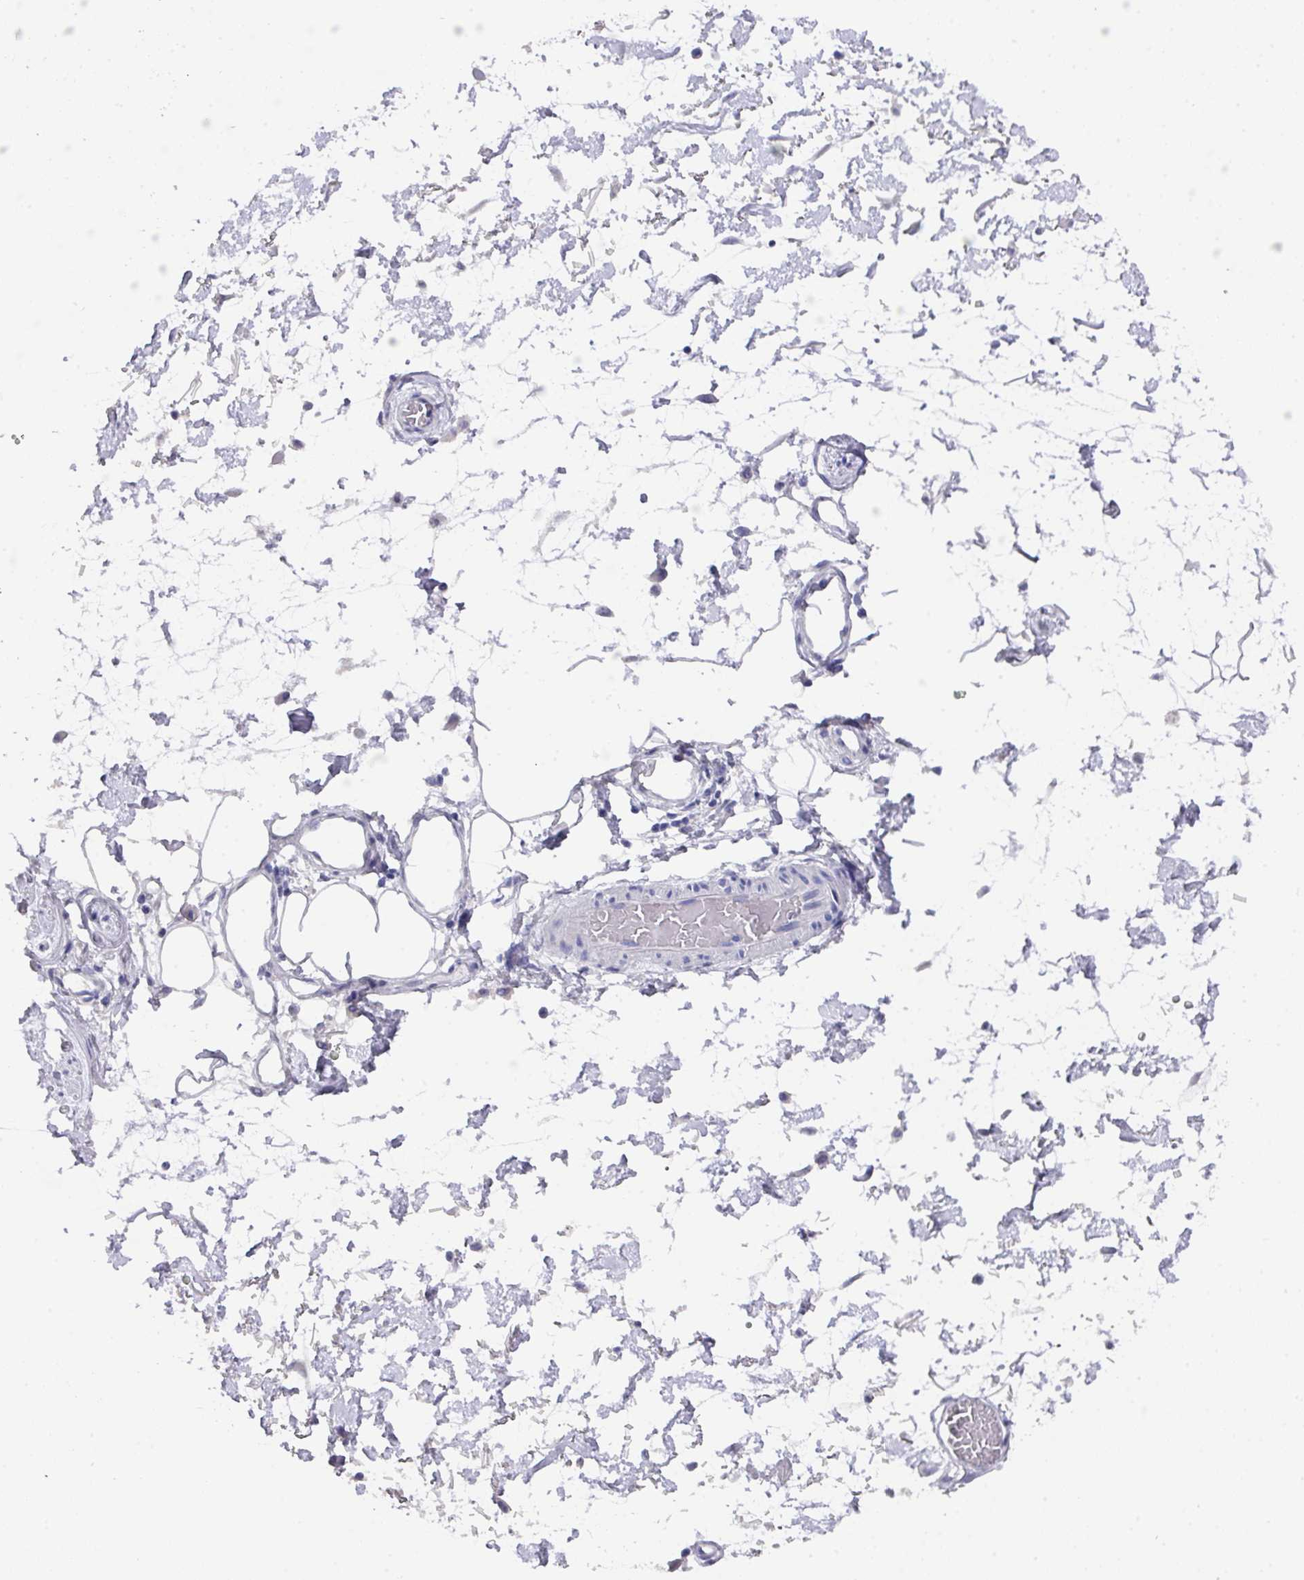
{"staining": {"intensity": "negative", "quantity": "none", "location": "none"}, "tissue": "adipose tissue", "cell_type": "Adipocytes", "image_type": "normal", "snomed": [{"axis": "morphology", "description": "Normal tissue, NOS"}, {"axis": "topography", "description": "Vulva"}, {"axis": "topography", "description": "Peripheral nerve tissue"}], "caption": "IHC image of normal adipose tissue: adipose tissue stained with DAB (3,3'-diaminobenzidine) displays no significant protein positivity in adipocytes. (DAB IHC with hematoxylin counter stain).", "gene": "DAZ1", "patient": {"sex": "female", "age": 68}}